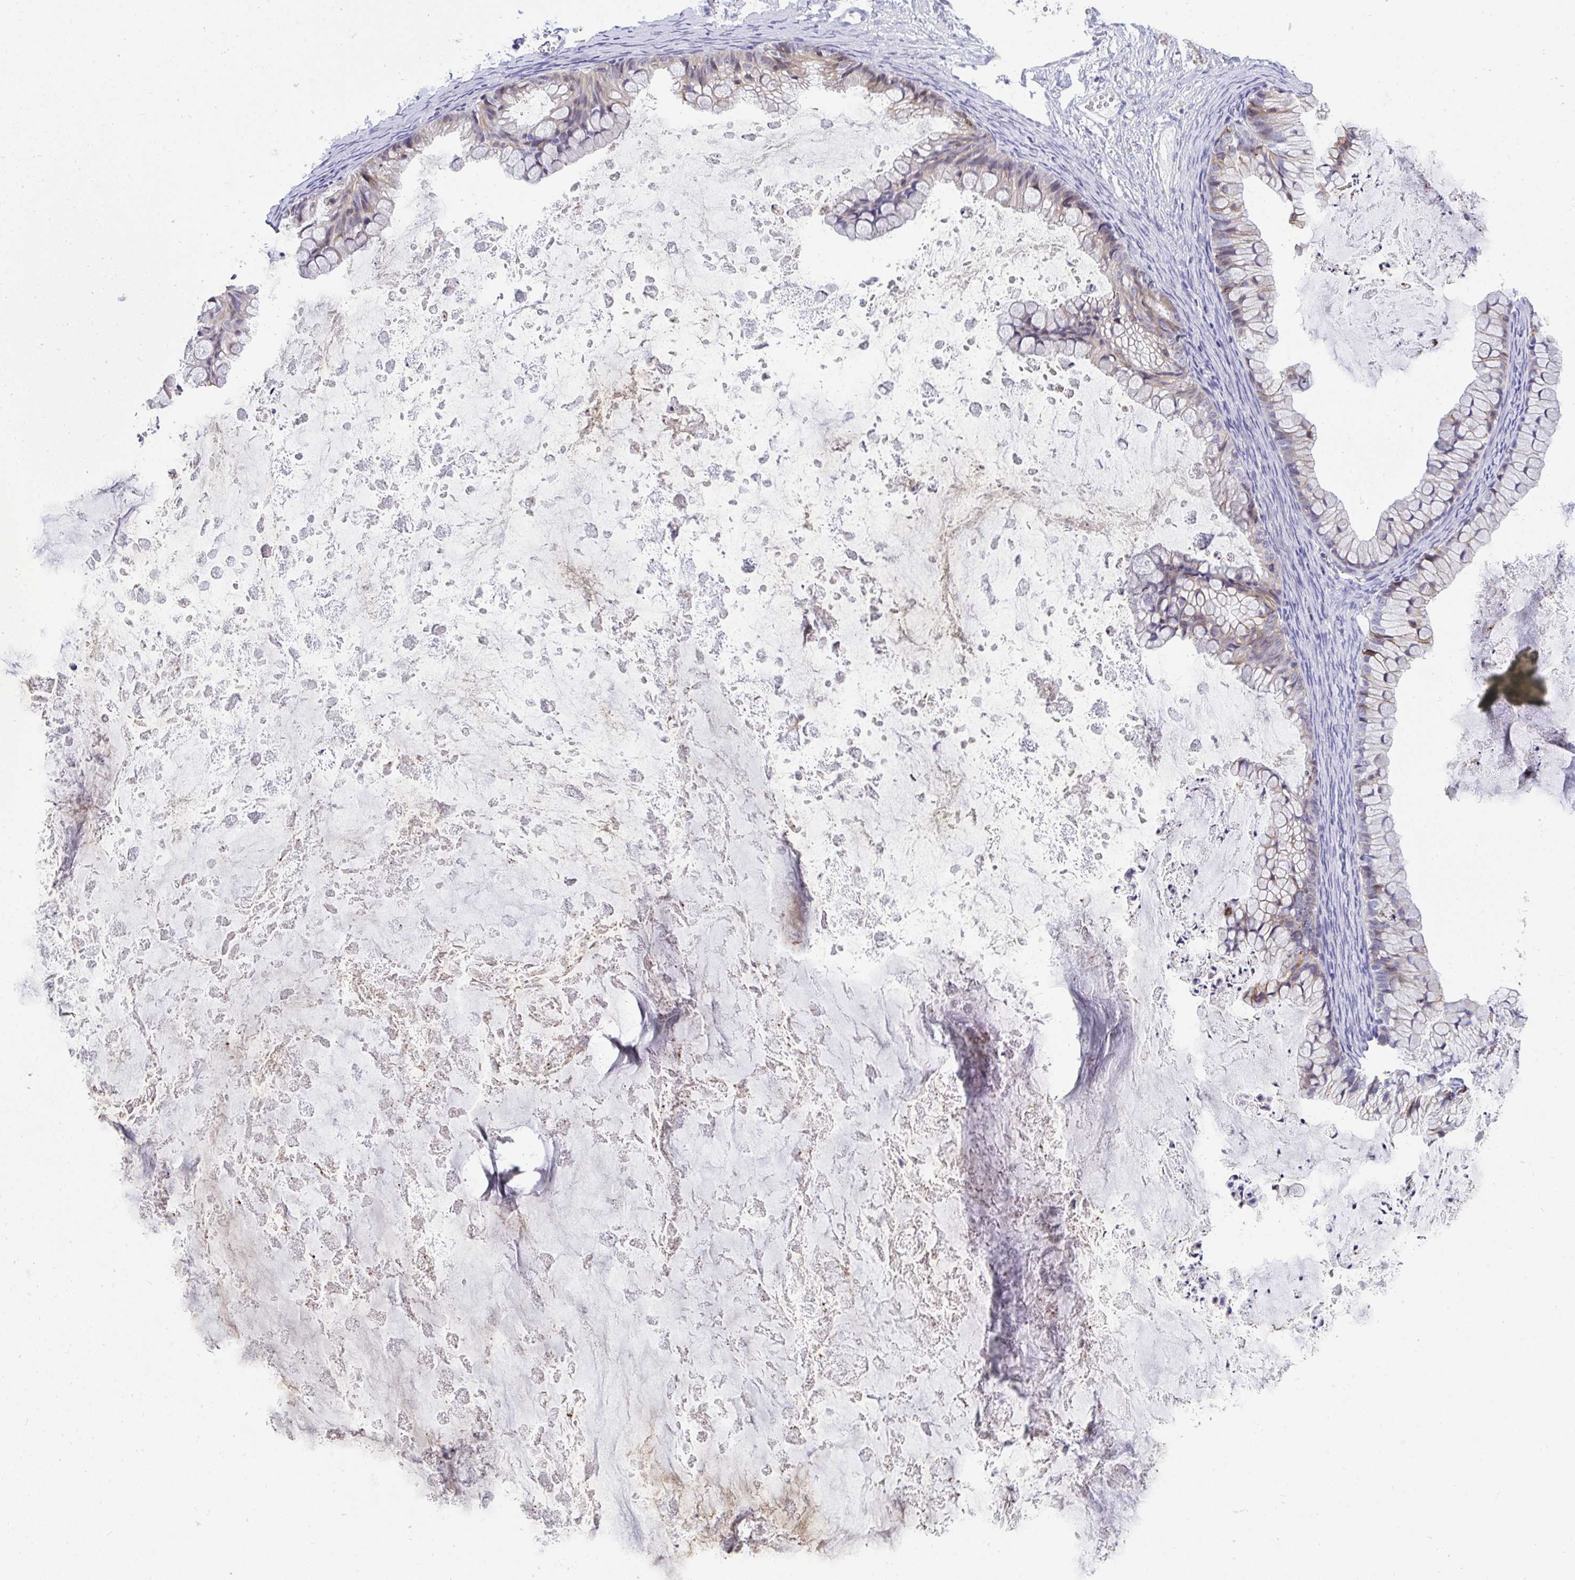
{"staining": {"intensity": "weak", "quantity": "<25%", "location": "cytoplasmic/membranous"}, "tissue": "ovarian cancer", "cell_type": "Tumor cells", "image_type": "cancer", "snomed": [{"axis": "morphology", "description": "Cystadenocarcinoma, mucinous, NOS"}, {"axis": "topography", "description": "Ovary"}], "caption": "IHC of mucinous cystadenocarcinoma (ovarian) shows no positivity in tumor cells.", "gene": "VGLL3", "patient": {"sex": "female", "age": 35}}